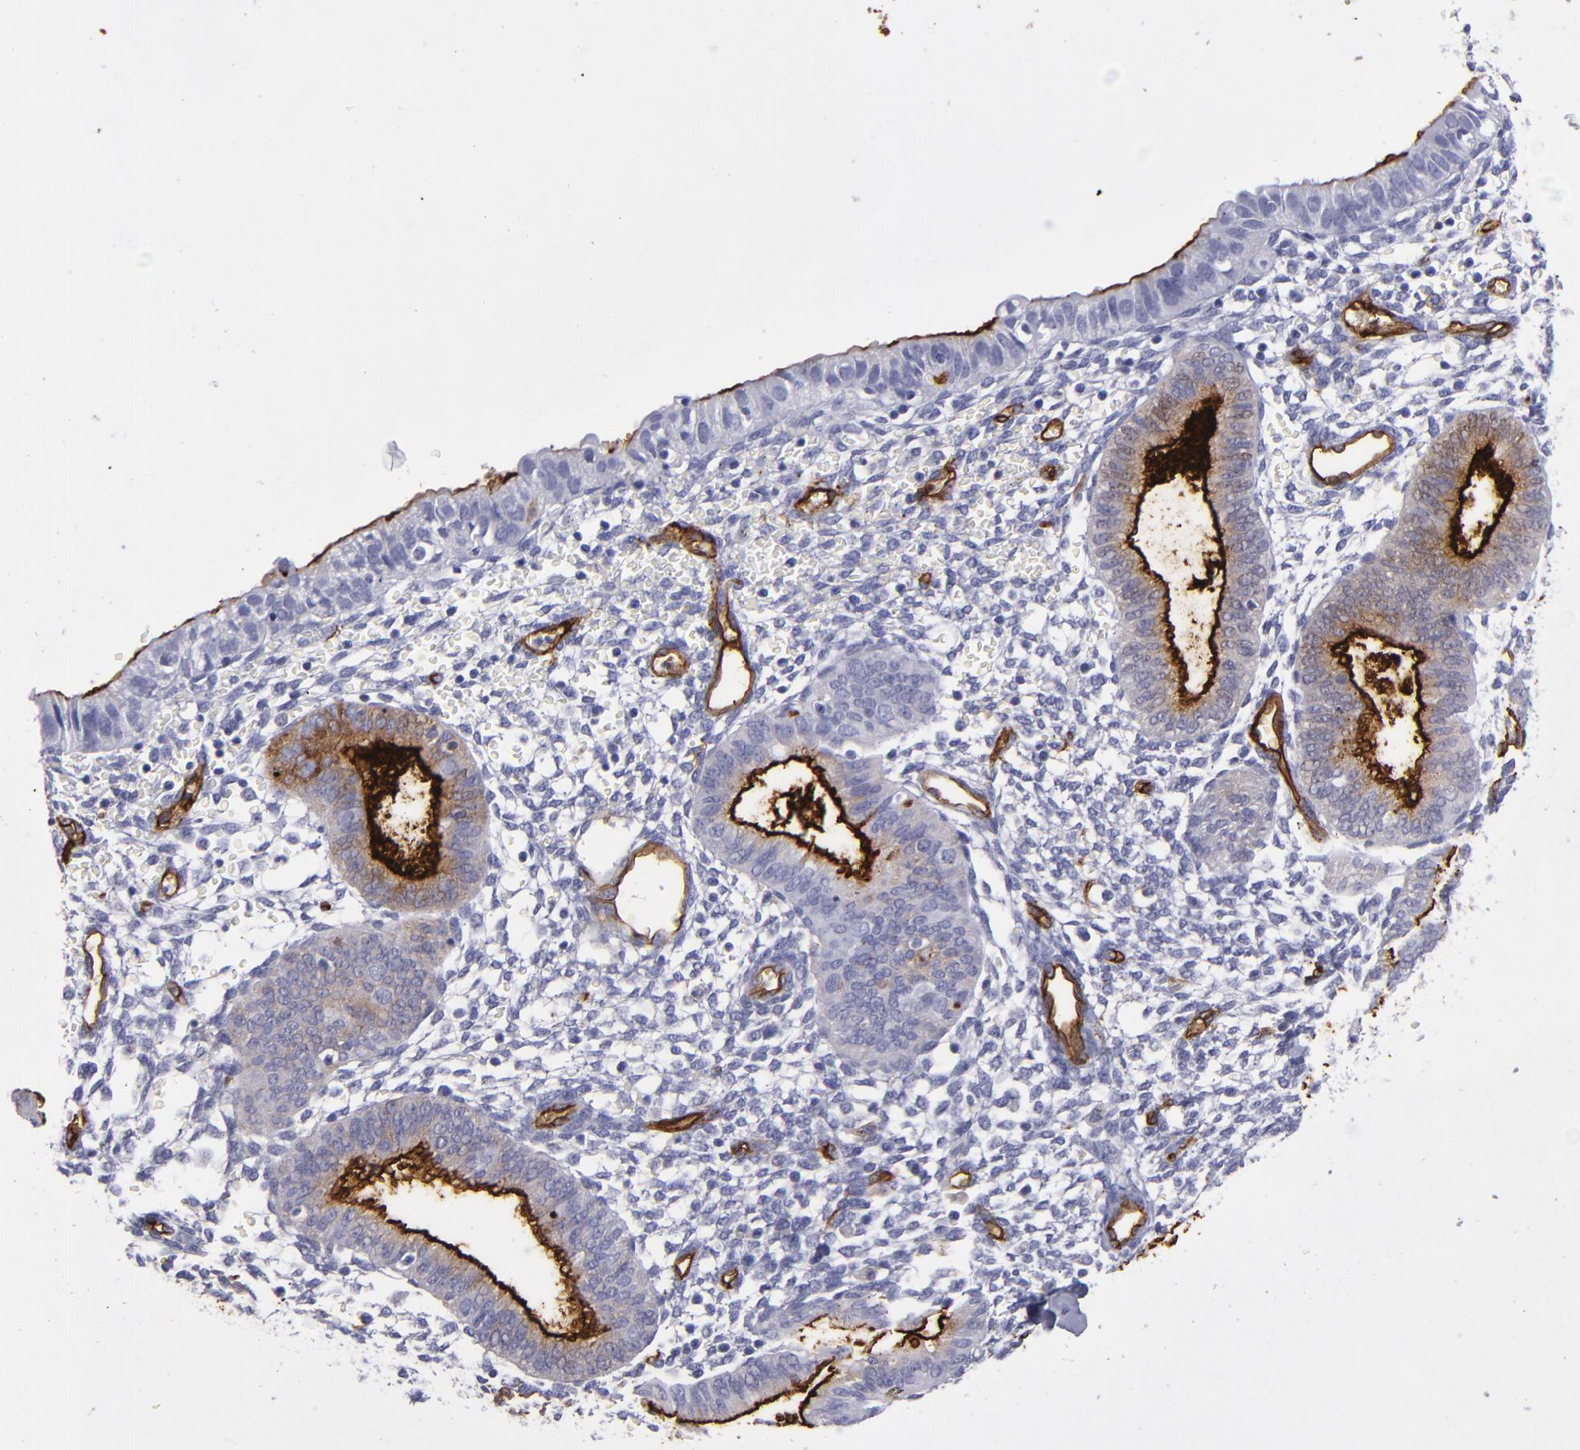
{"staining": {"intensity": "negative", "quantity": "none", "location": "none"}, "tissue": "endometrium", "cell_type": "Cells in endometrial stroma", "image_type": "normal", "snomed": [{"axis": "morphology", "description": "Normal tissue, NOS"}, {"axis": "topography", "description": "Endometrium"}], "caption": "Human endometrium stained for a protein using IHC demonstrates no expression in cells in endometrial stroma.", "gene": "ACE", "patient": {"sex": "female", "age": 61}}